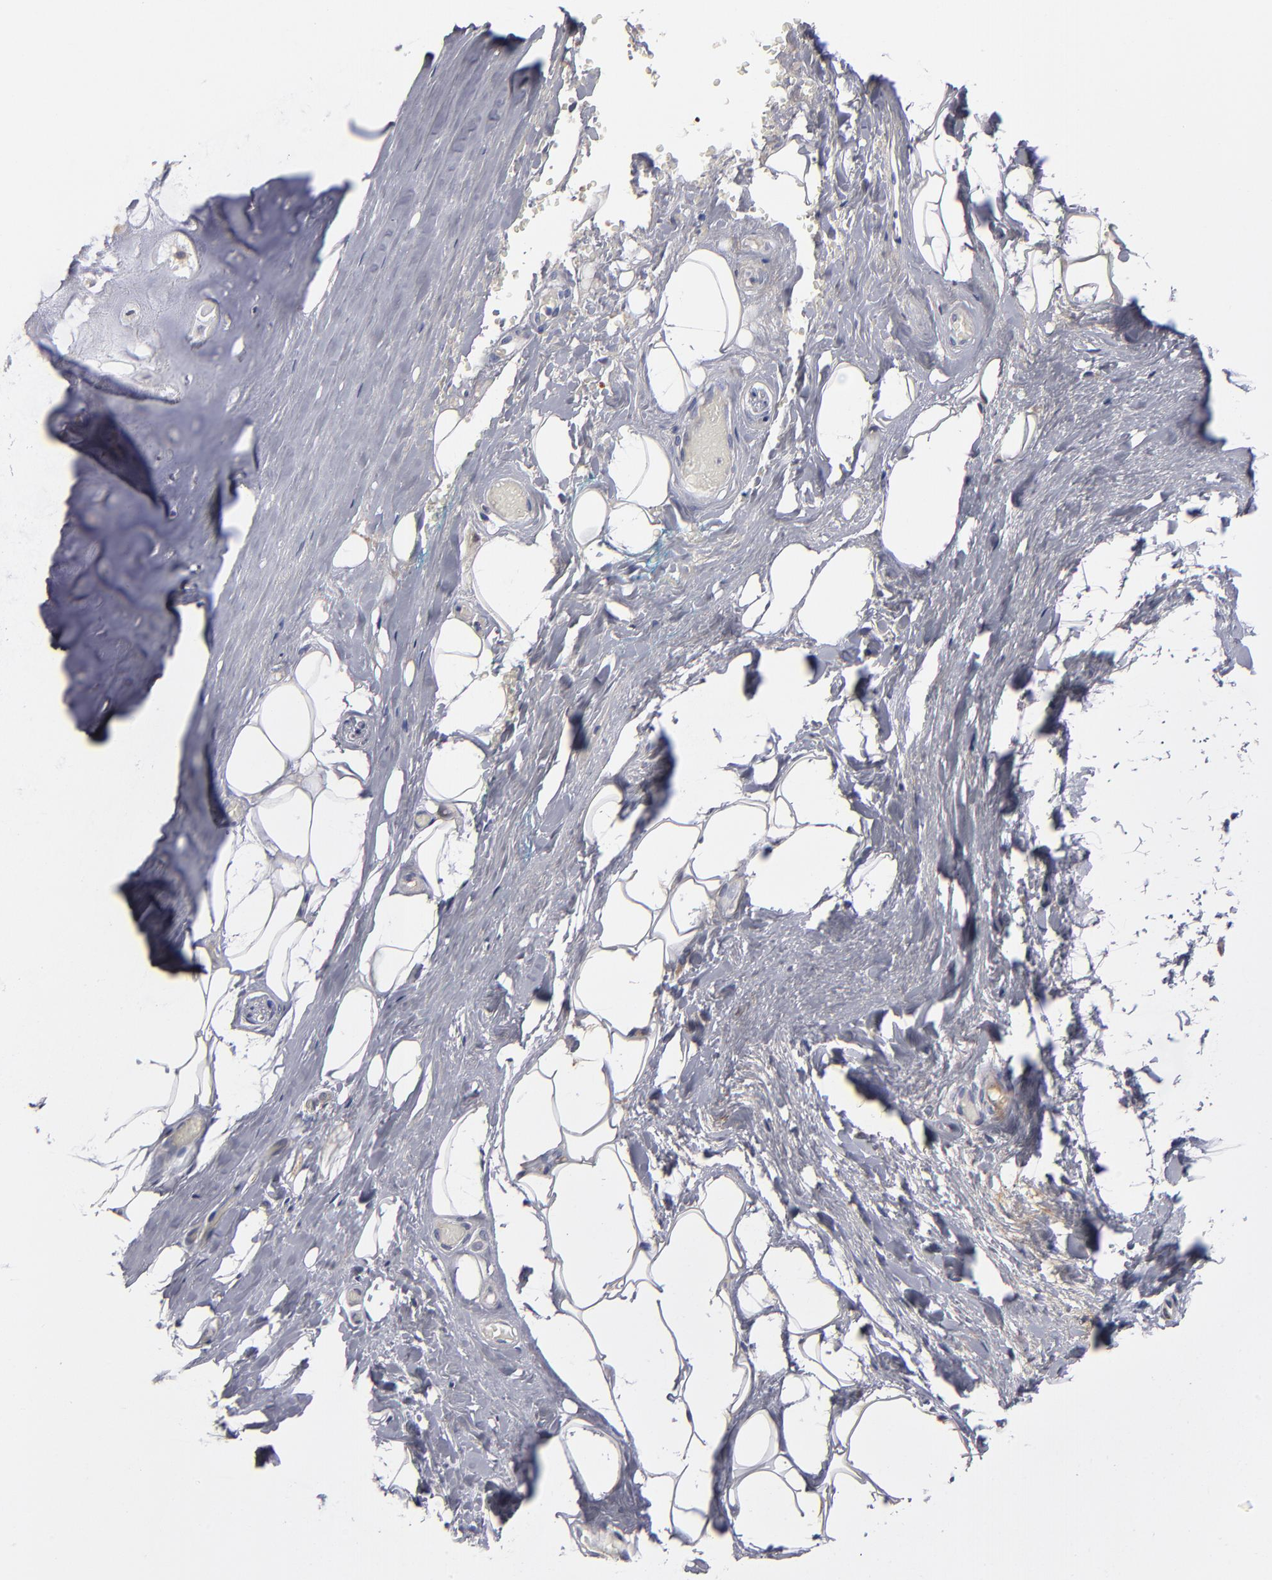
{"staining": {"intensity": "weak", "quantity": ">75%", "location": "cytoplasmic/membranous"}, "tissue": "nasopharynx", "cell_type": "Respiratory epithelial cells", "image_type": "normal", "snomed": [{"axis": "morphology", "description": "Normal tissue, NOS"}, {"axis": "topography", "description": "Nasopharynx"}], "caption": "Immunohistochemical staining of normal nasopharynx shows low levels of weak cytoplasmic/membranous expression in about >75% of respiratory epithelial cells.", "gene": "EXD2", "patient": {"sex": "male", "age": 56}}